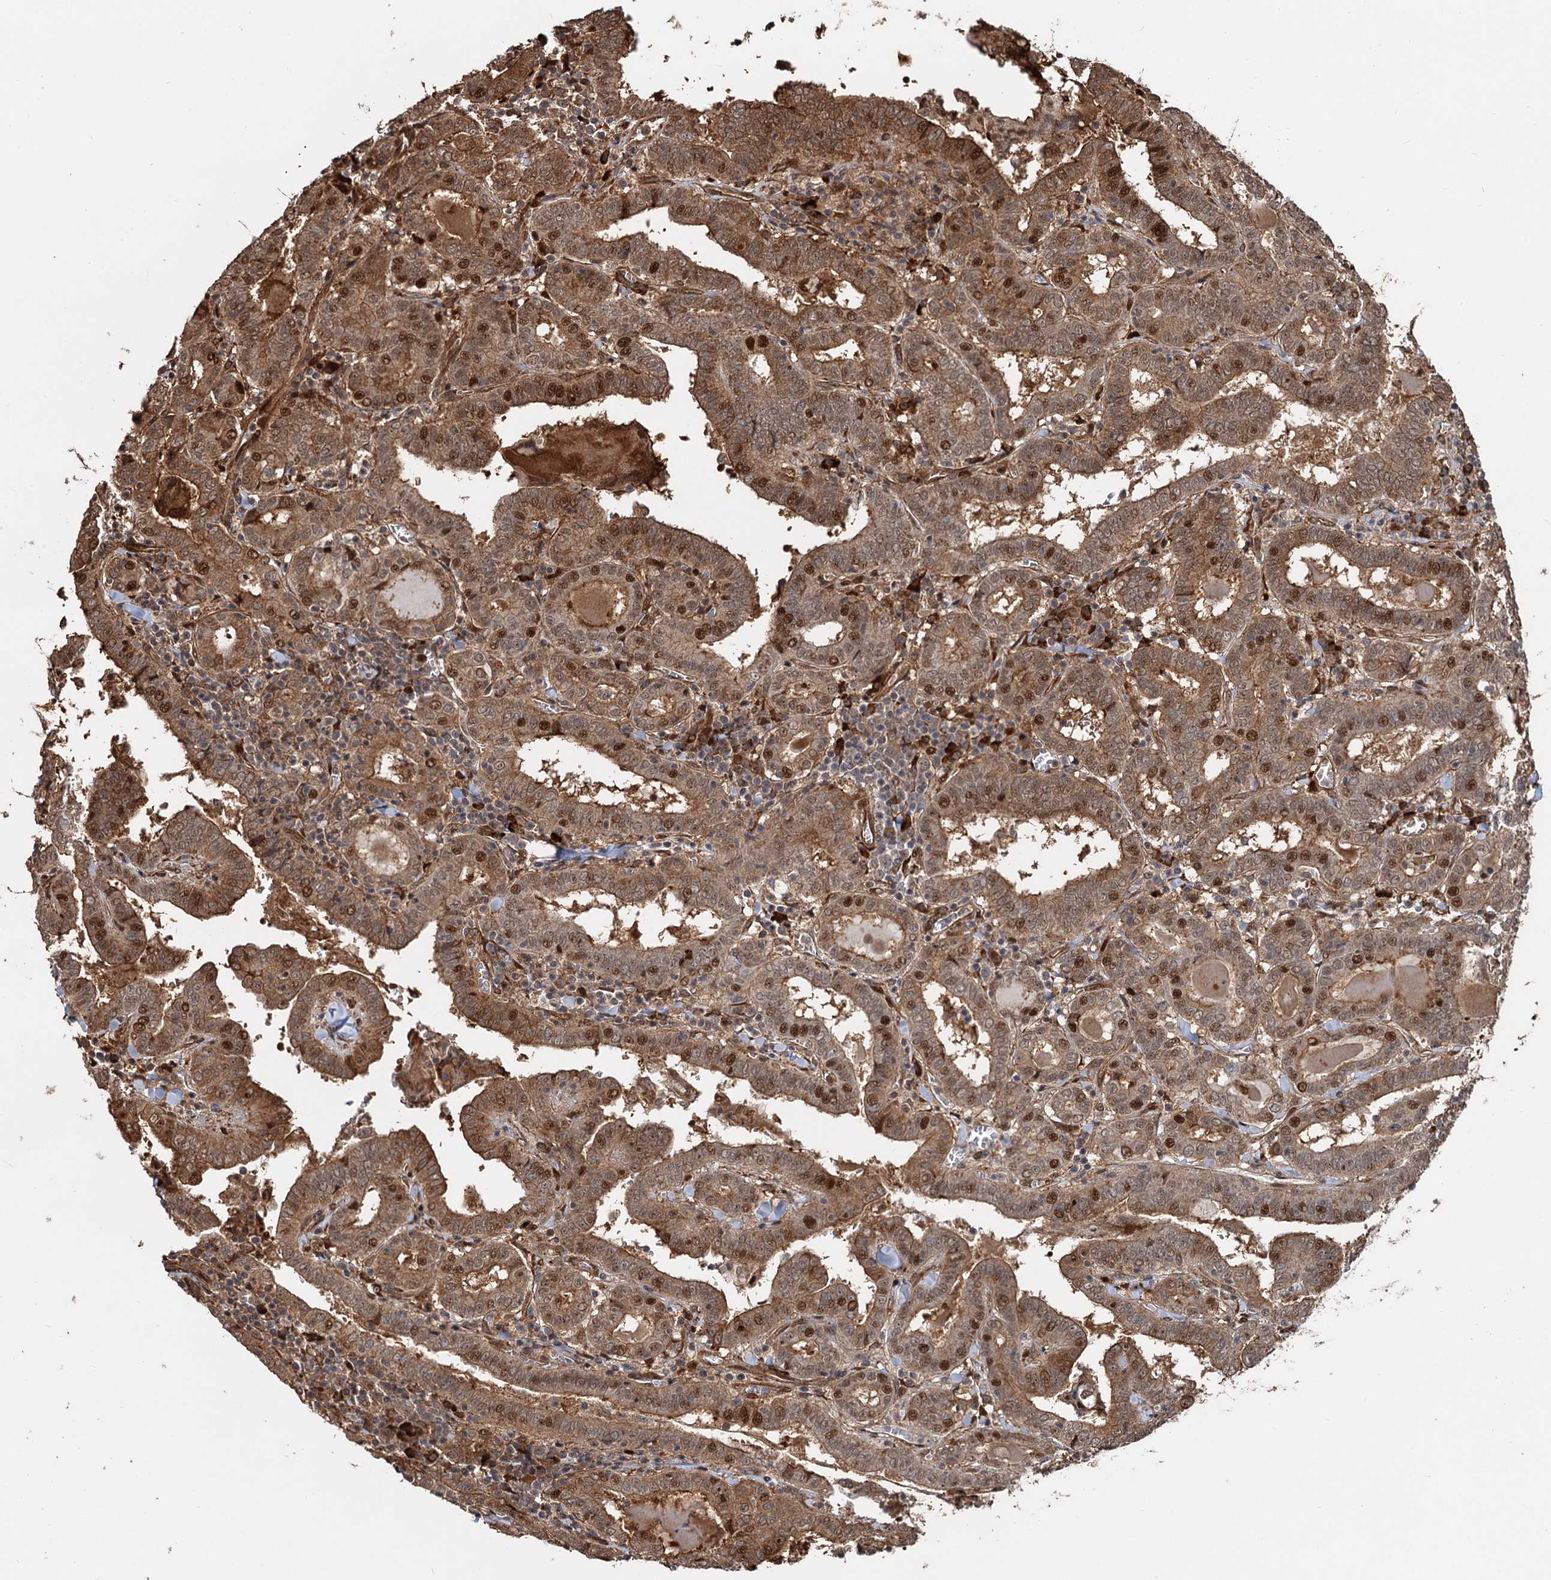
{"staining": {"intensity": "moderate", "quantity": ">75%", "location": "cytoplasmic/membranous,nuclear"}, "tissue": "thyroid cancer", "cell_type": "Tumor cells", "image_type": "cancer", "snomed": [{"axis": "morphology", "description": "Papillary adenocarcinoma, NOS"}, {"axis": "topography", "description": "Thyroid gland"}], "caption": "About >75% of tumor cells in human papillary adenocarcinoma (thyroid) display moderate cytoplasmic/membranous and nuclear protein positivity as visualized by brown immunohistochemical staining.", "gene": "SNRNP25", "patient": {"sex": "female", "age": 72}}